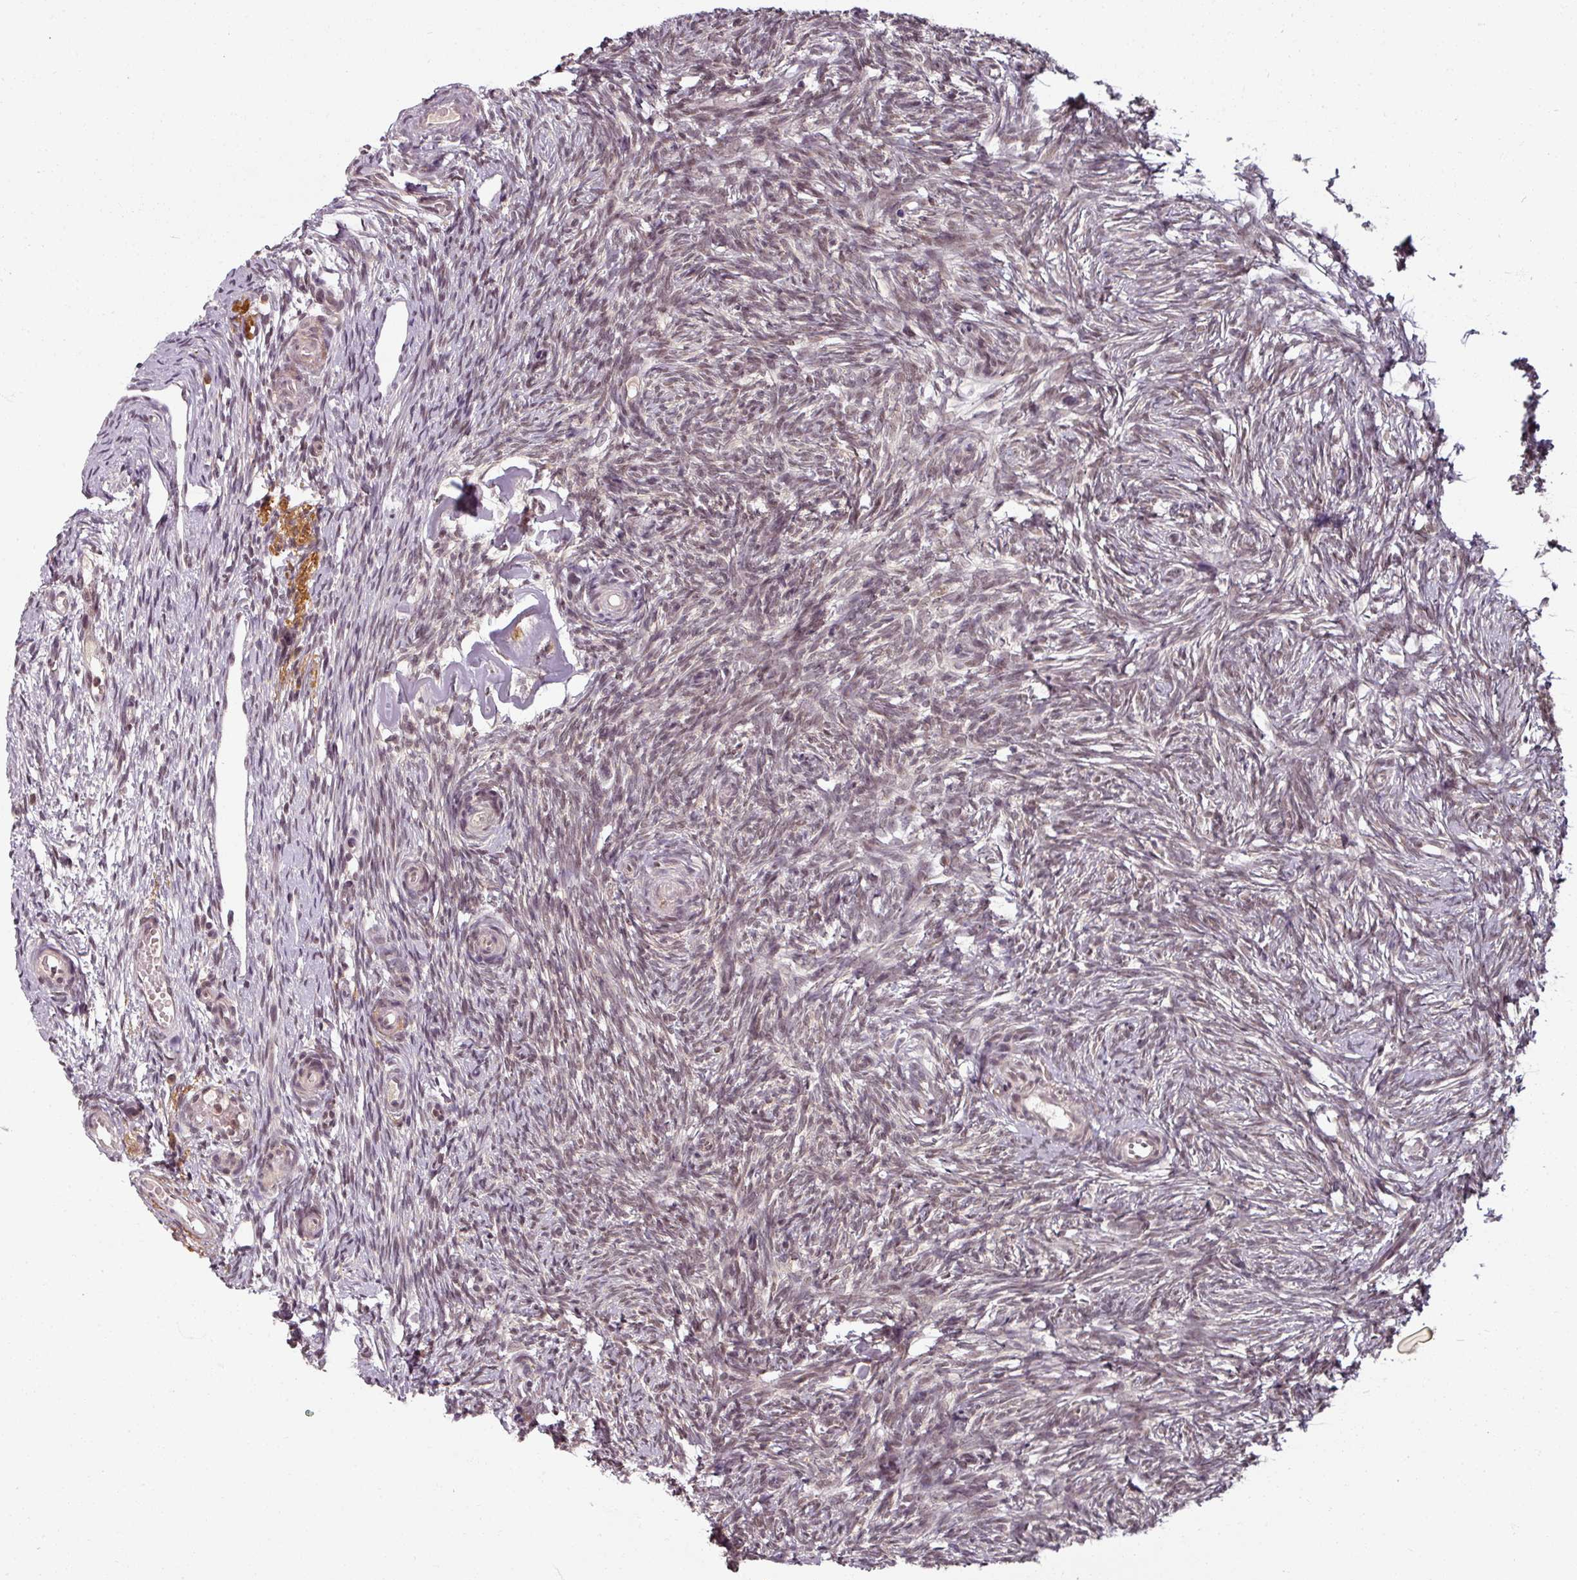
{"staining": {"intensity": "weak", "quantity": "25%-75%", "location": "cytoplasmic/membranous,nuclear"}, "tissue": "ovary", "cell_type": "Follicle cells", "image_type": "normal", "snomed": [{"axis": "morphology", "description": "Normal tissue, NOS"}, {"axis": "topography", "description": "Ovary"}], "caption": "A brown stain shows weak cytoplasmic/membranous,nuclear positivity of a protein in follicle cells of benign human ovary. The staining was performed using DAB to visualize the protein expression in brown, while the nuclei were stained in blue with hematoxylin (Magnification: 20x).", "gene": "POLR2G", "patient": {"sex": "female", "age": 51}}